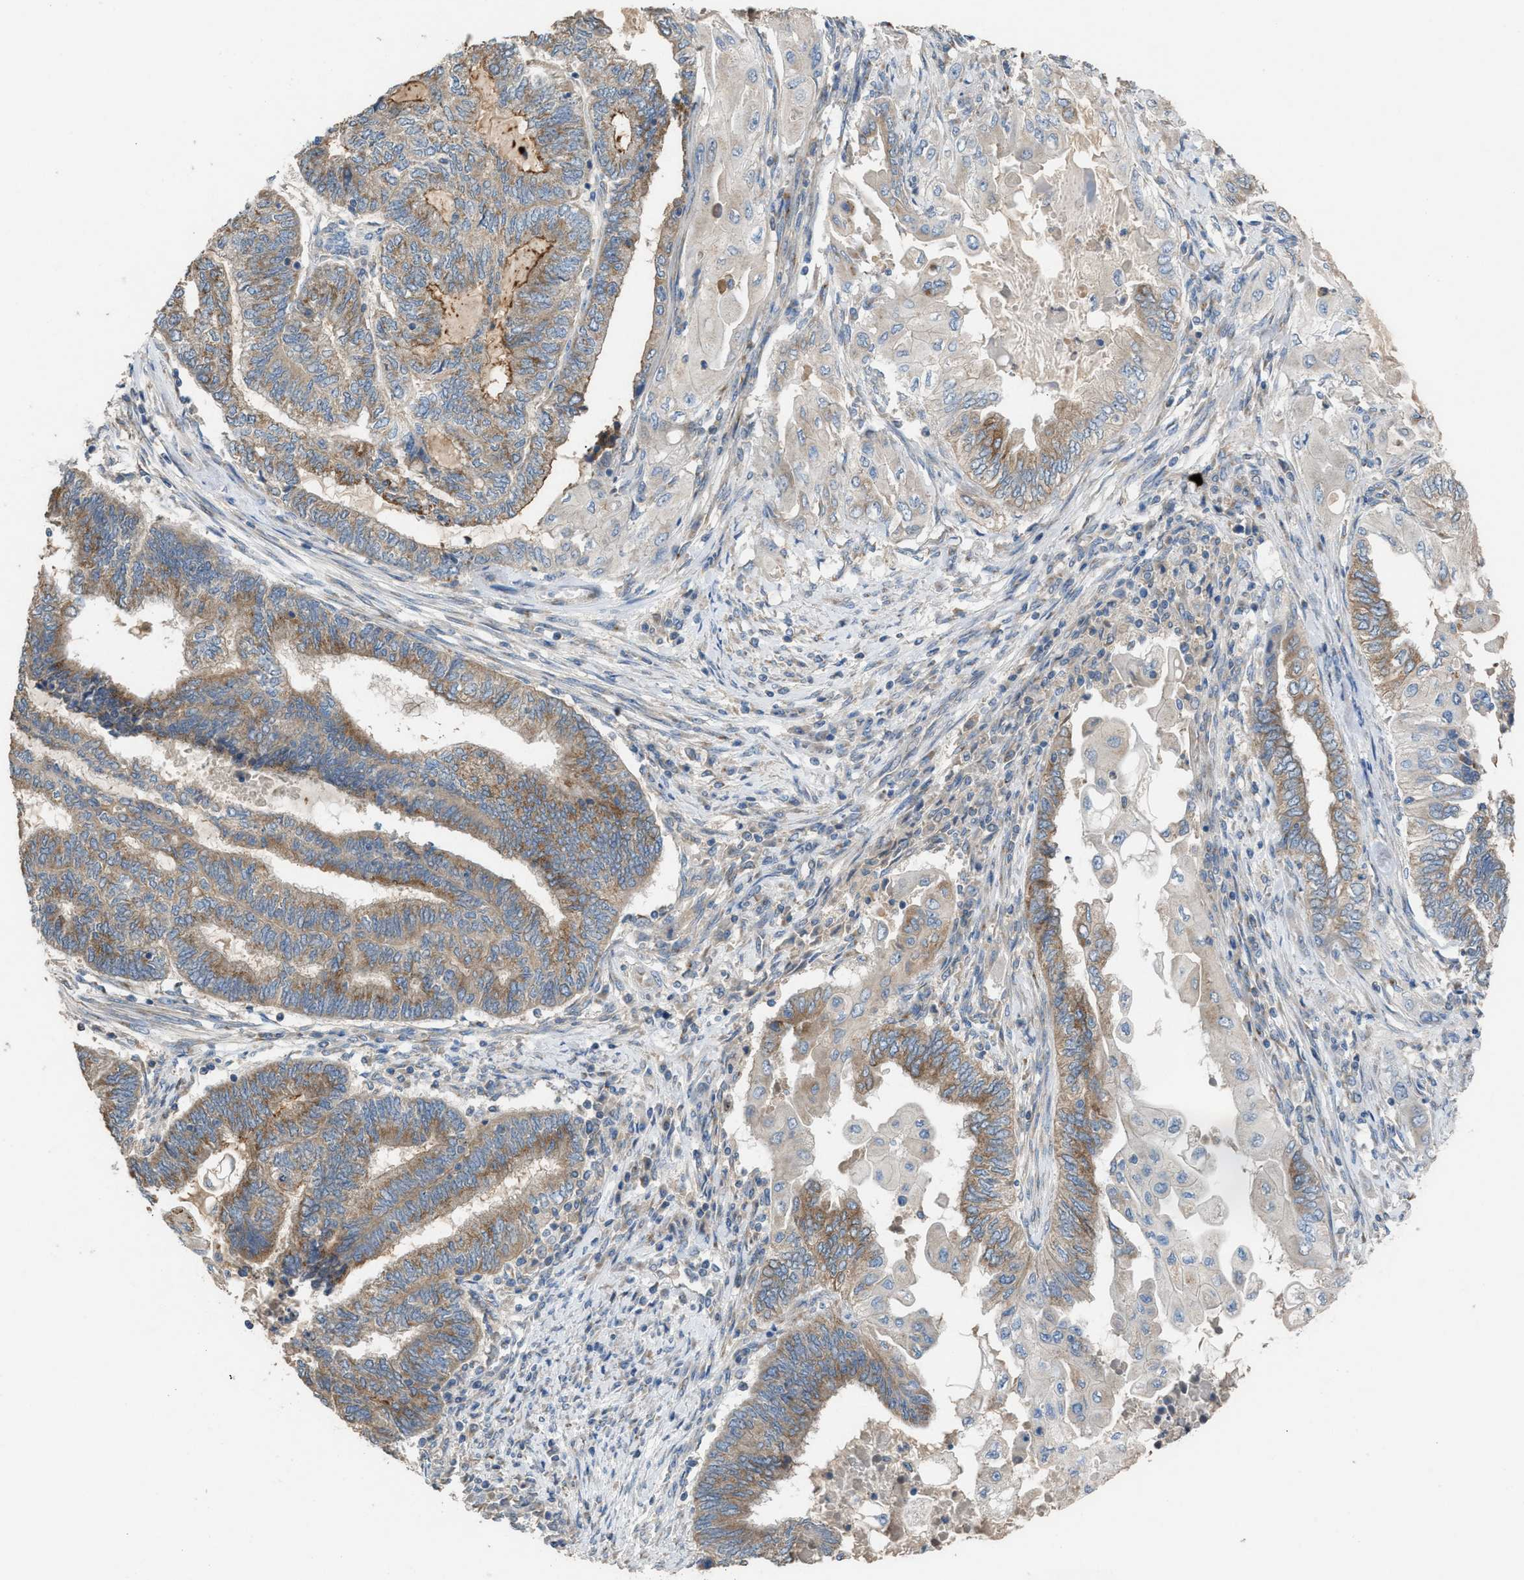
{"staining": {"intensity": "moderate", "quantity": ">75%", "location": "cytoplasmic/membranous"}, "tissue": "endometrial cancer", "cell_type": "Tumor cells", "image_type": "cancer", "snomed": [{"axis": "morphology", "description": "Adenocarcinoma, NOS"}, {"axis": "topography", "description": "Uterus"}, {"axis": "topography", "description": "Endometrium"}], "caption": "The micrograph reveals staining of endometrial adenocarcinoma, revealing moderate cytoplasmic/membranous protein expression (brown color) within tumor cells. (Stains: DAB in brown, nuclei in blue, Microscopy: brightfield microscopy at high magnification).", "gene": "TPK1", "patient": {"sex": "female", "age": 70}}